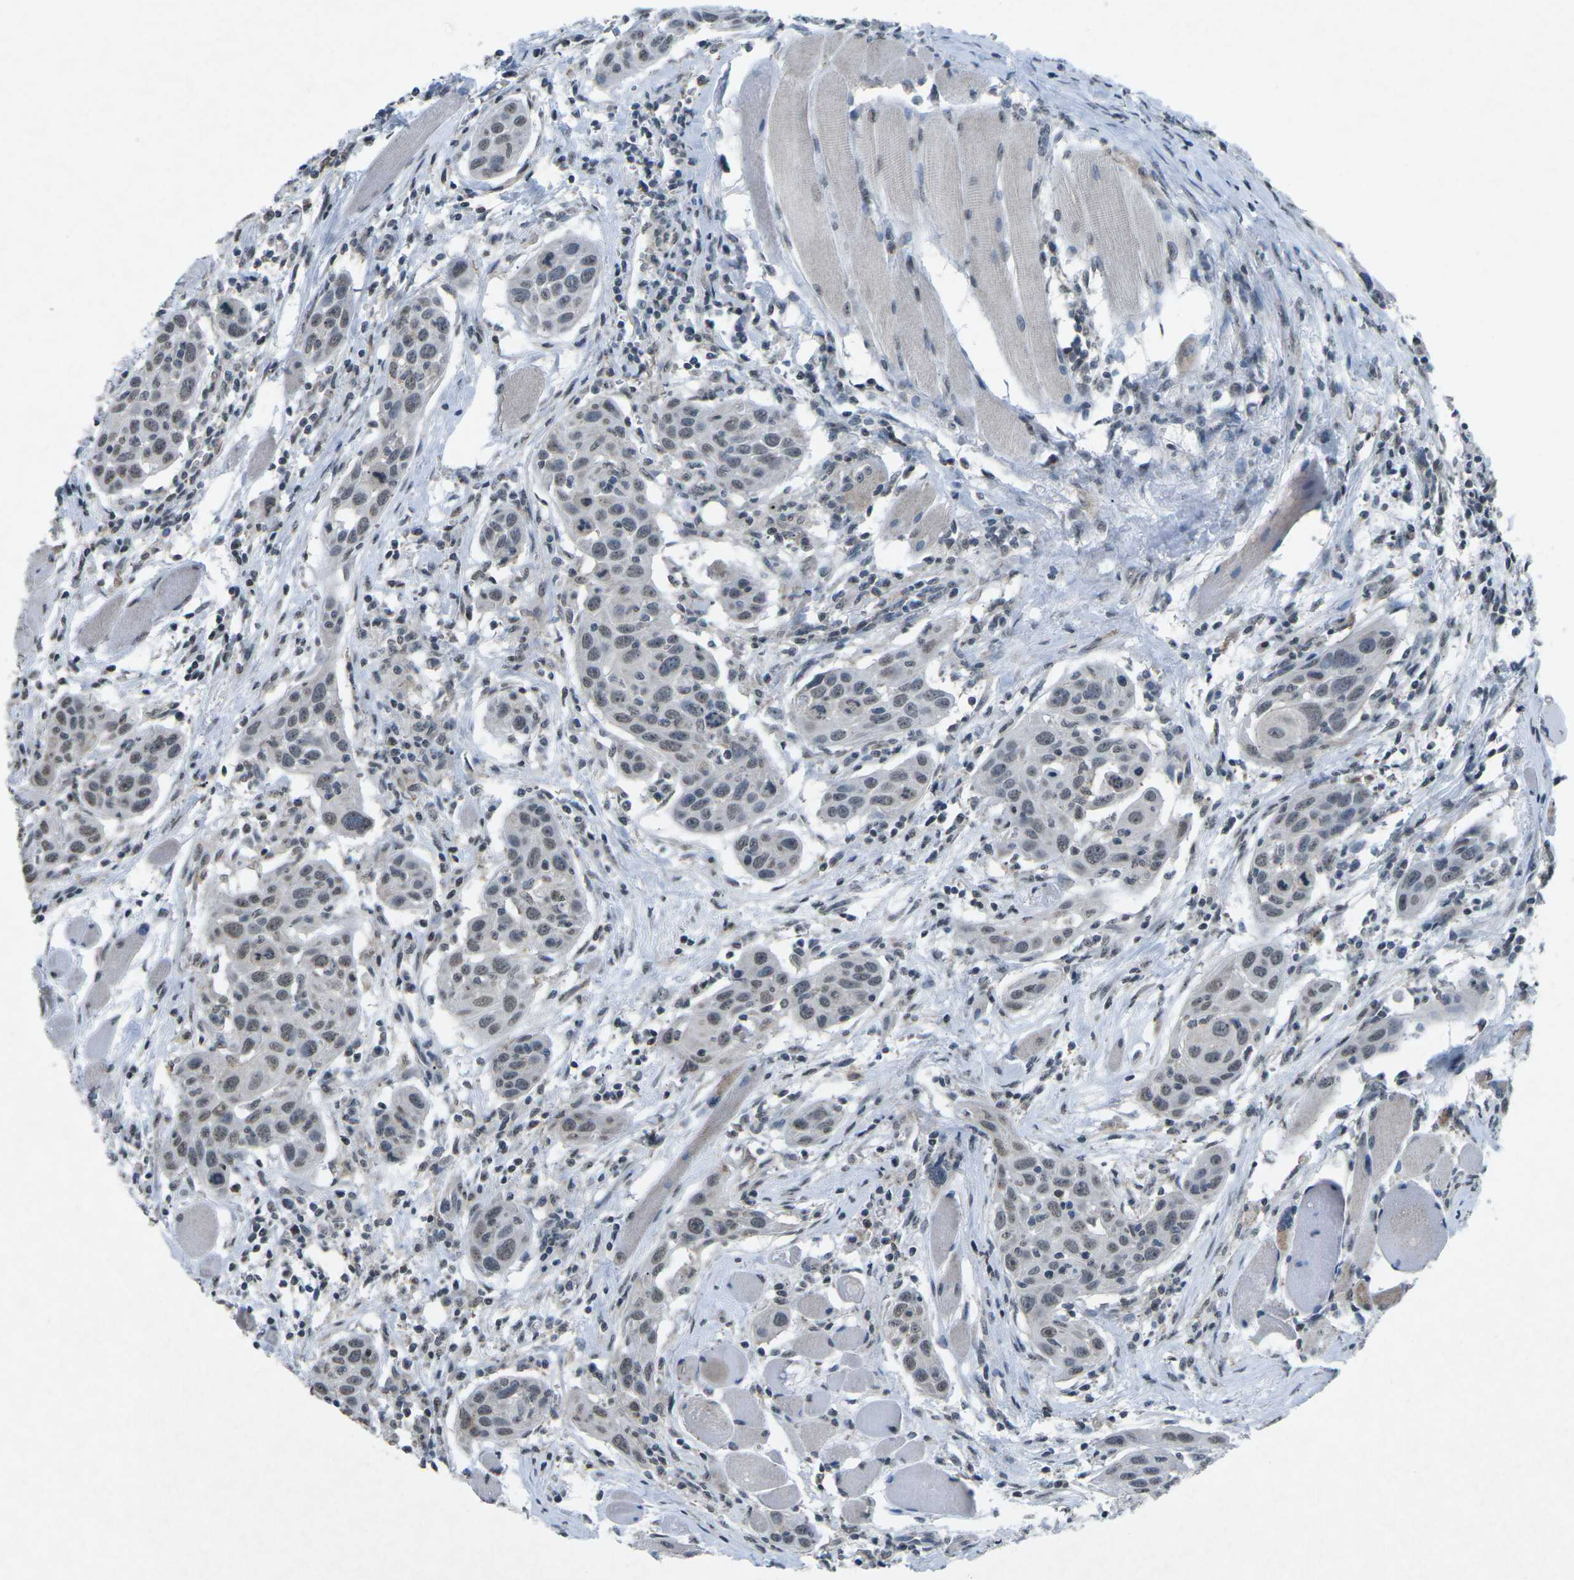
{"staining": {"intensity": "negative", "quantity": "none", "location": "none"}, "tissue": "head and neck cancer", "cell_type": "Tumor cells", "image_type": "cancer", "snomed": [{"axis": "morphology", "description": "Squamous cell carcinoma, NOS"}, {"axis": "topography", "description": "Oral tissue"}, {"axis": "topography", "description": "Head-Neck"}], "caption": "Human head and neck cancer (squamous cell carcinoma) stained for a protein using IHC reveals no positivity in tumor cells.", "gene": "TFR2", "patient": {"sex": "female", "age": 50}}